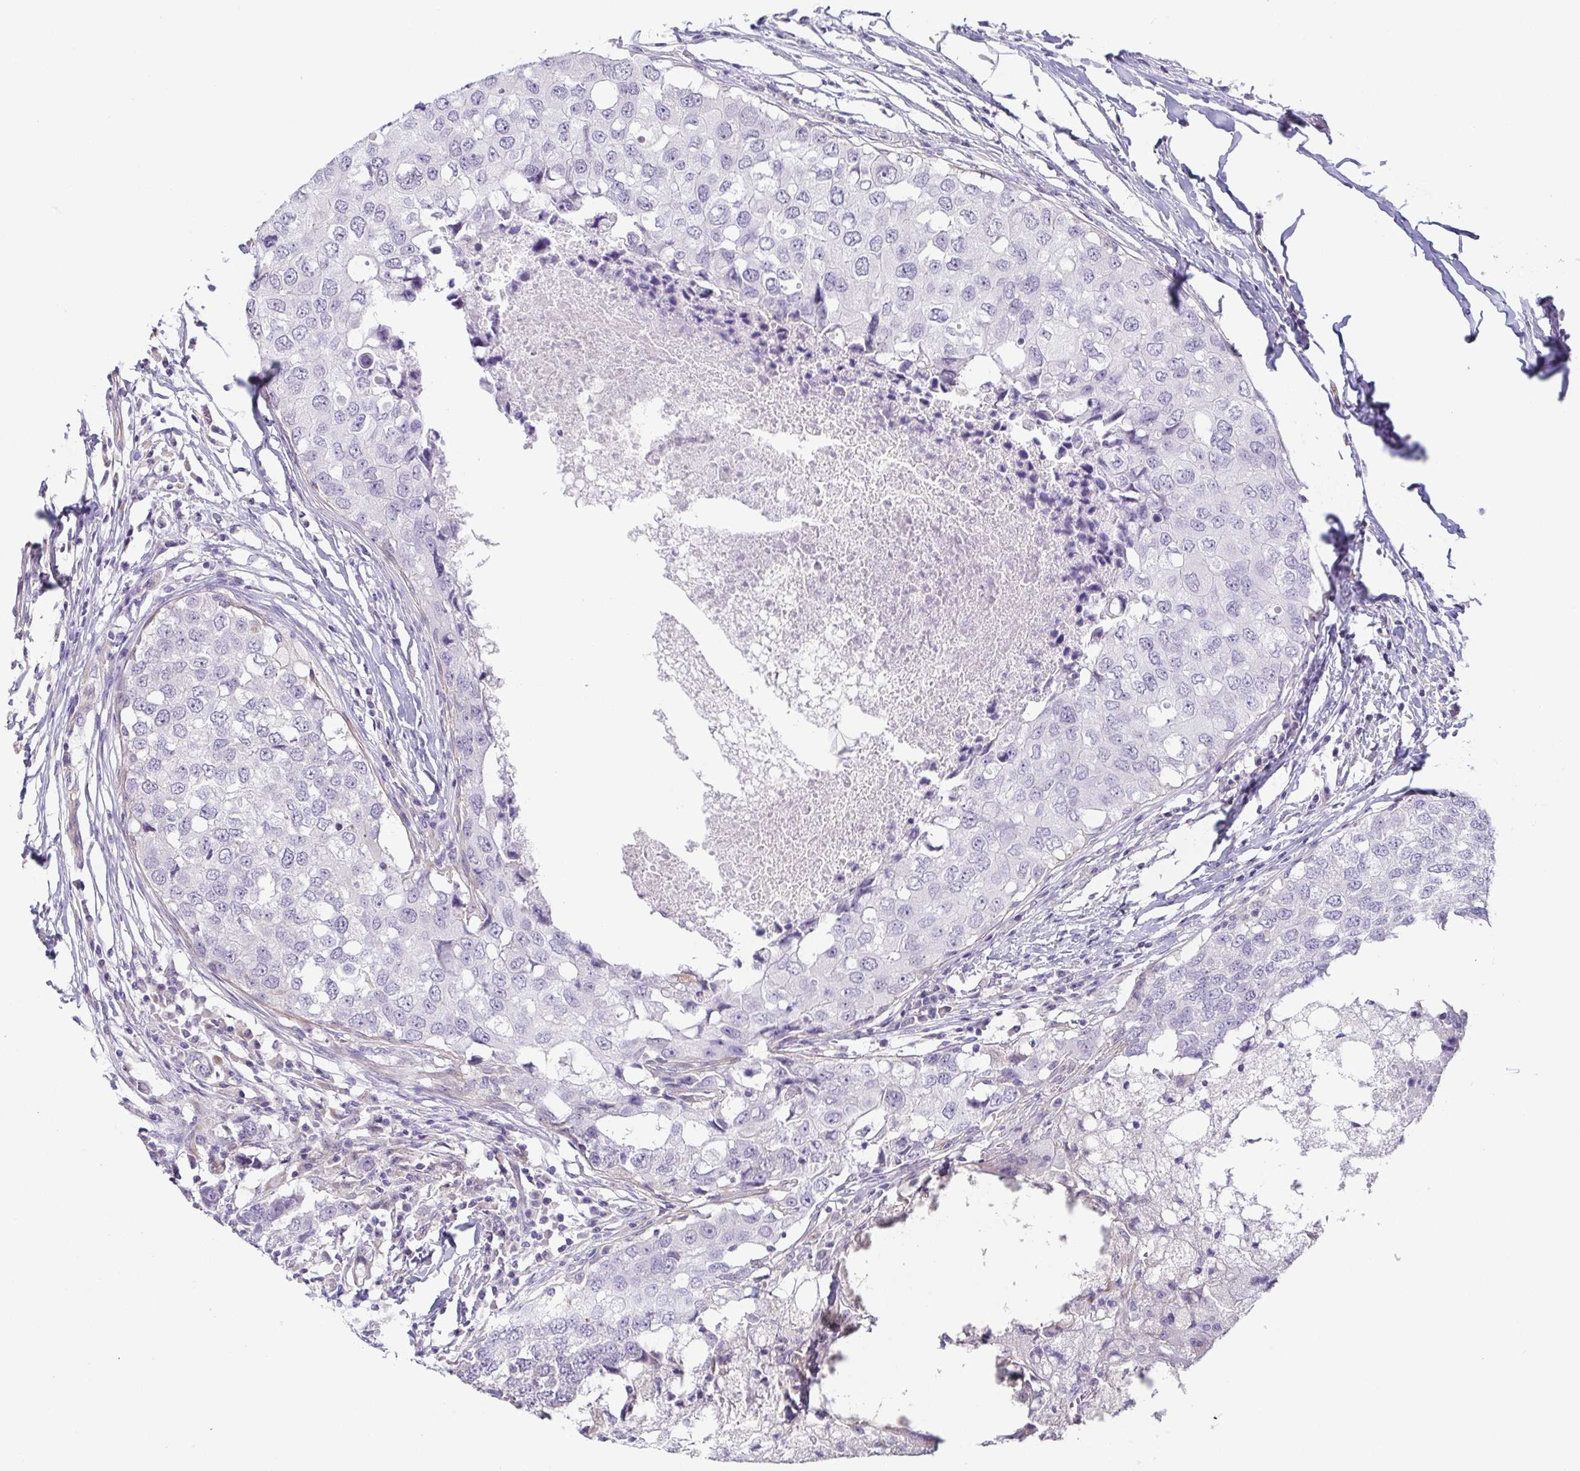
{"staining": {"intensity": "negative", "quantity": "none", "location": "none"}, "tissue": "breast cancer", "cell_type": "Tumor cells", "image_type": "cancer", "snomed": [{"axis": "morphology", "description": "Duct carcinoma"}, {"axis": "topography", "description": "Breast"}], "caption": "This is an immunohistochemistry histopathology image of human breast cancer. There is no positivity in tumor cells.", "gene": "COL17A1", "patient": {"sex": "female", "age": 27}}